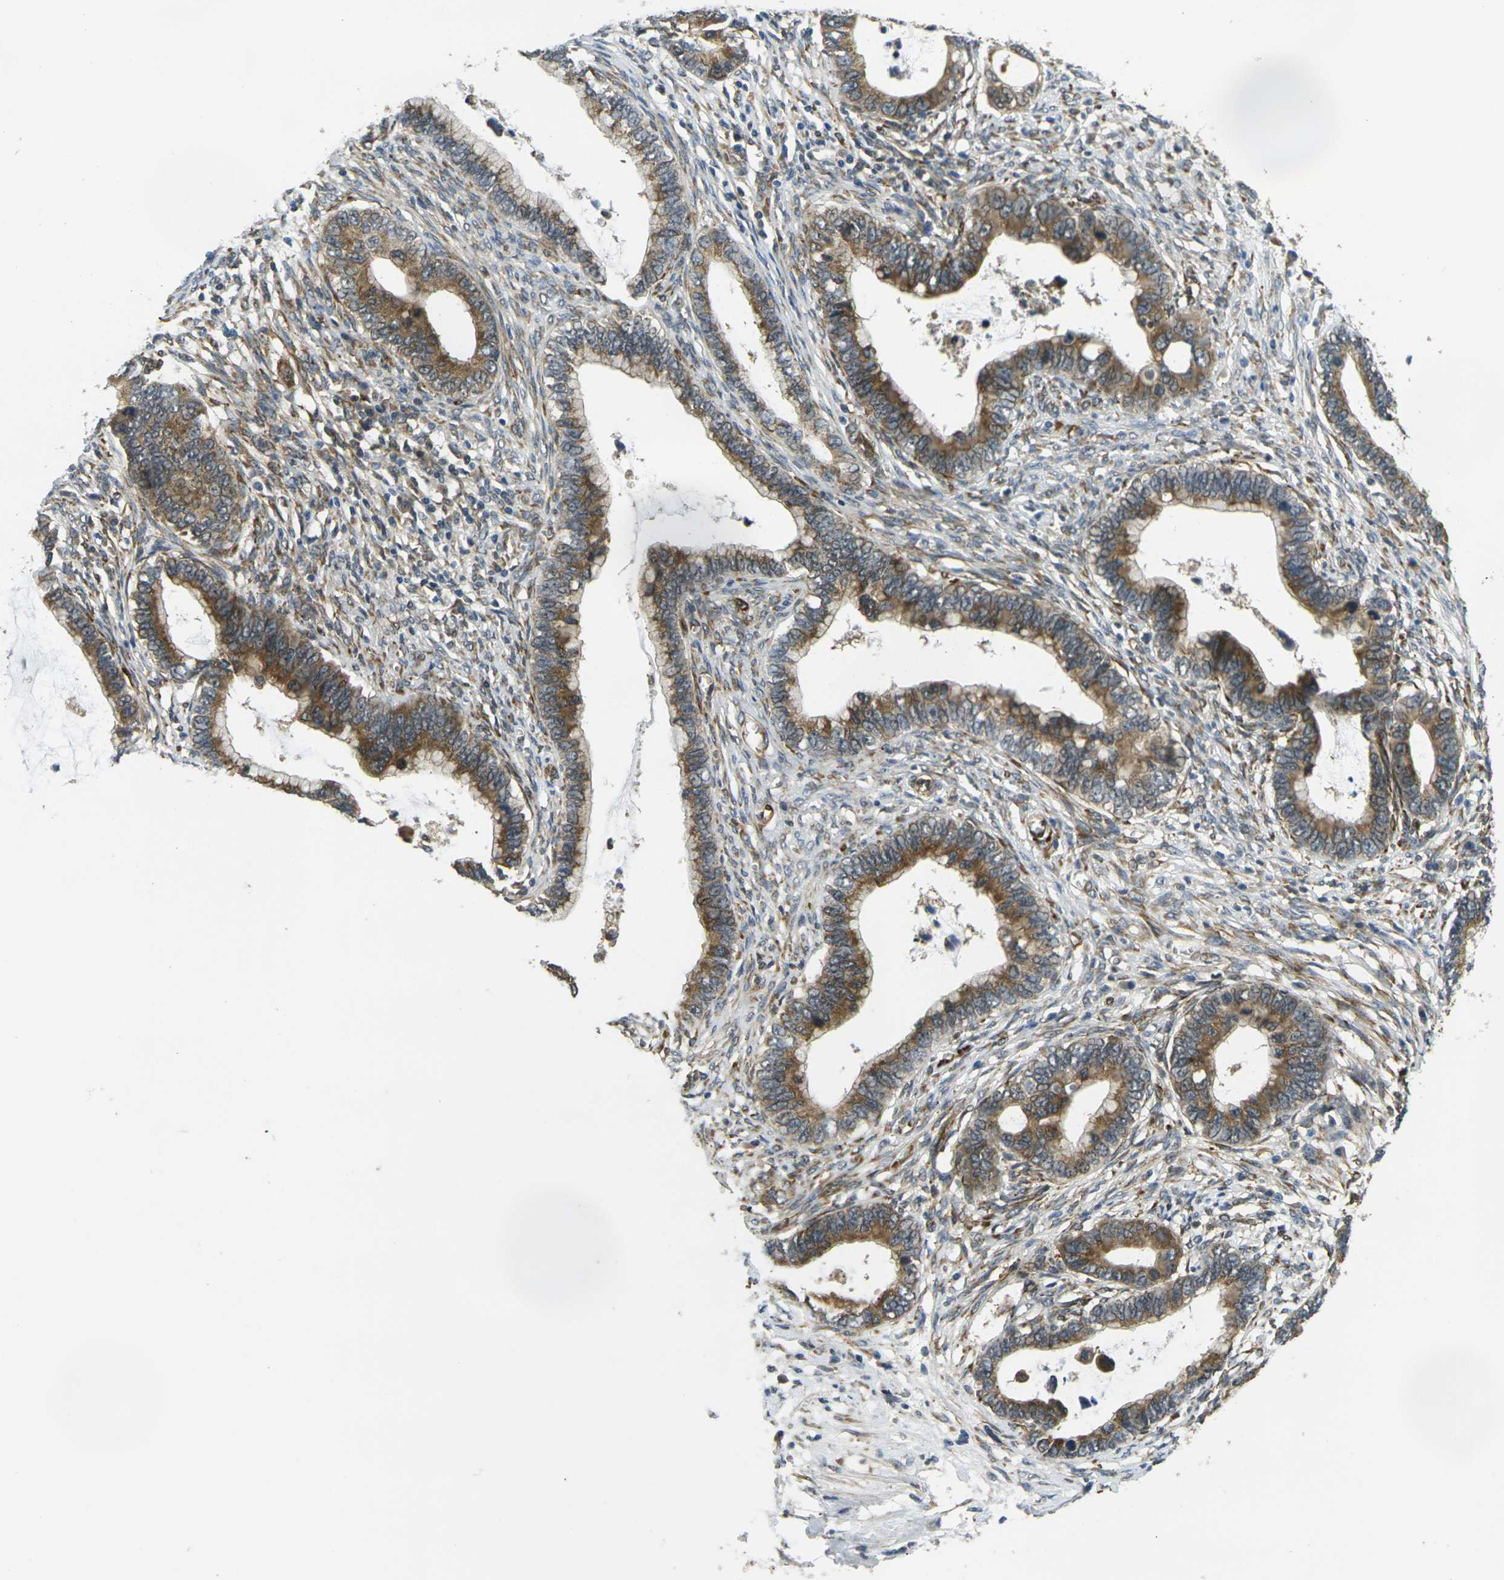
{"staining": {"intensity": "moderate", "quantity": ">75%", "location": "cytoplasmic/membranous"}, "tissue": "cervical cancer", "cell_type": "Tumor cells", "image_type": "cancer", "snomed": [{"axis": "morphology", "description": "Adenocarcinoma, NOS"}, {"axis": "topography", "description": "Cervix"}], "caption": "Moderate cytoplasmic/membranous positivity for a protein is seen in about >75% of tumor cells of cervical cancer (adenocarcinoma) using immunohistochemistry (IHC).", "gene": "FUT11", "patient": {"sex": "female", "age": 44}}